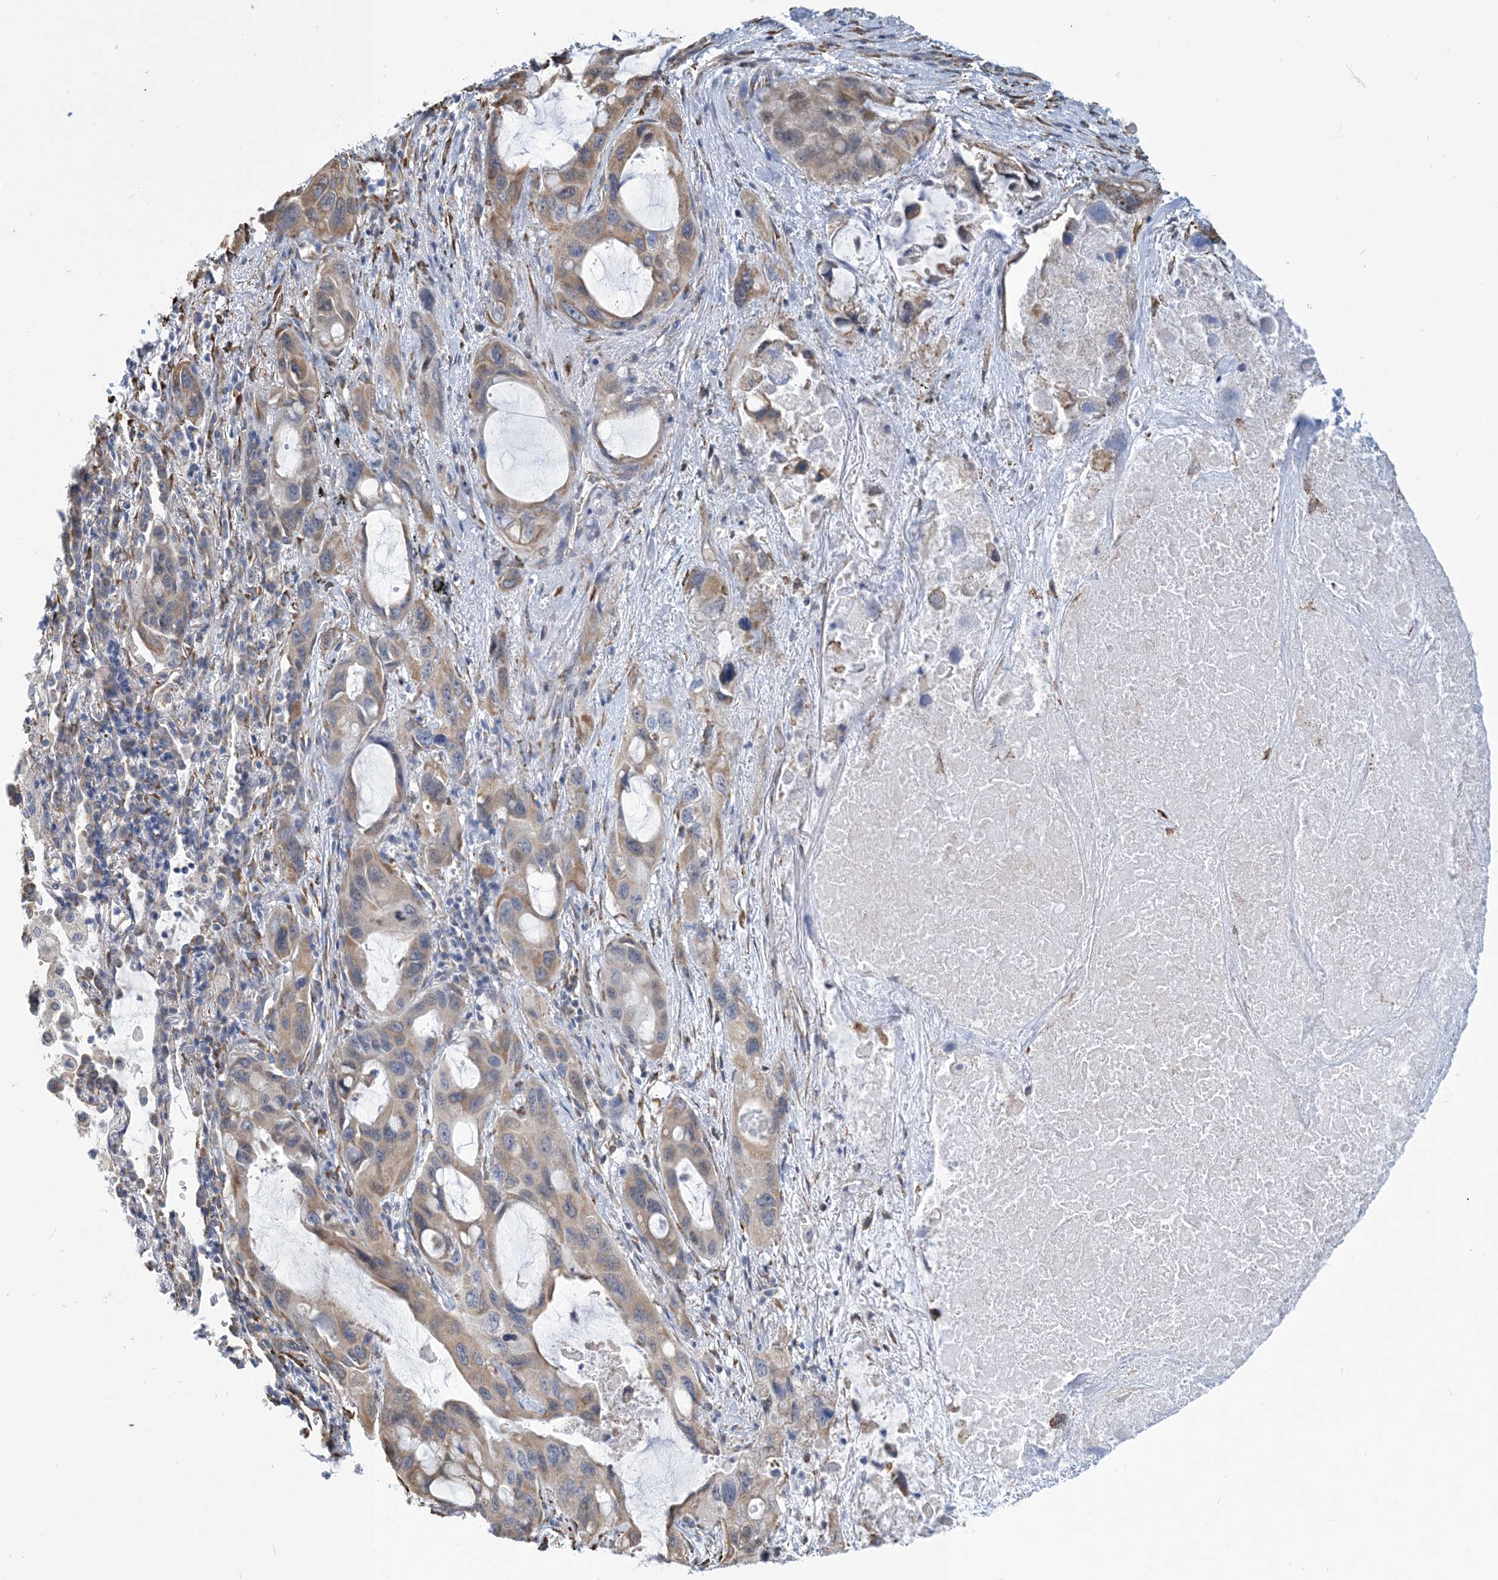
{"staining": {"intensity": "weak", "quantity": ">75%", "location": "cytoplasmic/membranous"}, "tissue": "lung cancer", "cell_type": "Tumor cells", "image_type": "cancer", "snomed": [{"axis": "morphology", "description": "Squamous cell carcinoma, NOS"}, {"axis": "topography", "description": "Lung"}], "caption": "IHC staining of lung cancer (squamous cell carcinoma), which demonstrates low levels of weak cytoplasmic/membranous positivity in about >75% of tumor cells indicating weak cytoplasmic/membranous protein positivity. The staining was performed using DAB (3,3'-diaminobenzidine) (brown) for protein detection and nuclei were counterstained in hematoxylin (blue).", "gene": "CCDC14", "patient": {"sex": "female", "age": 73}}